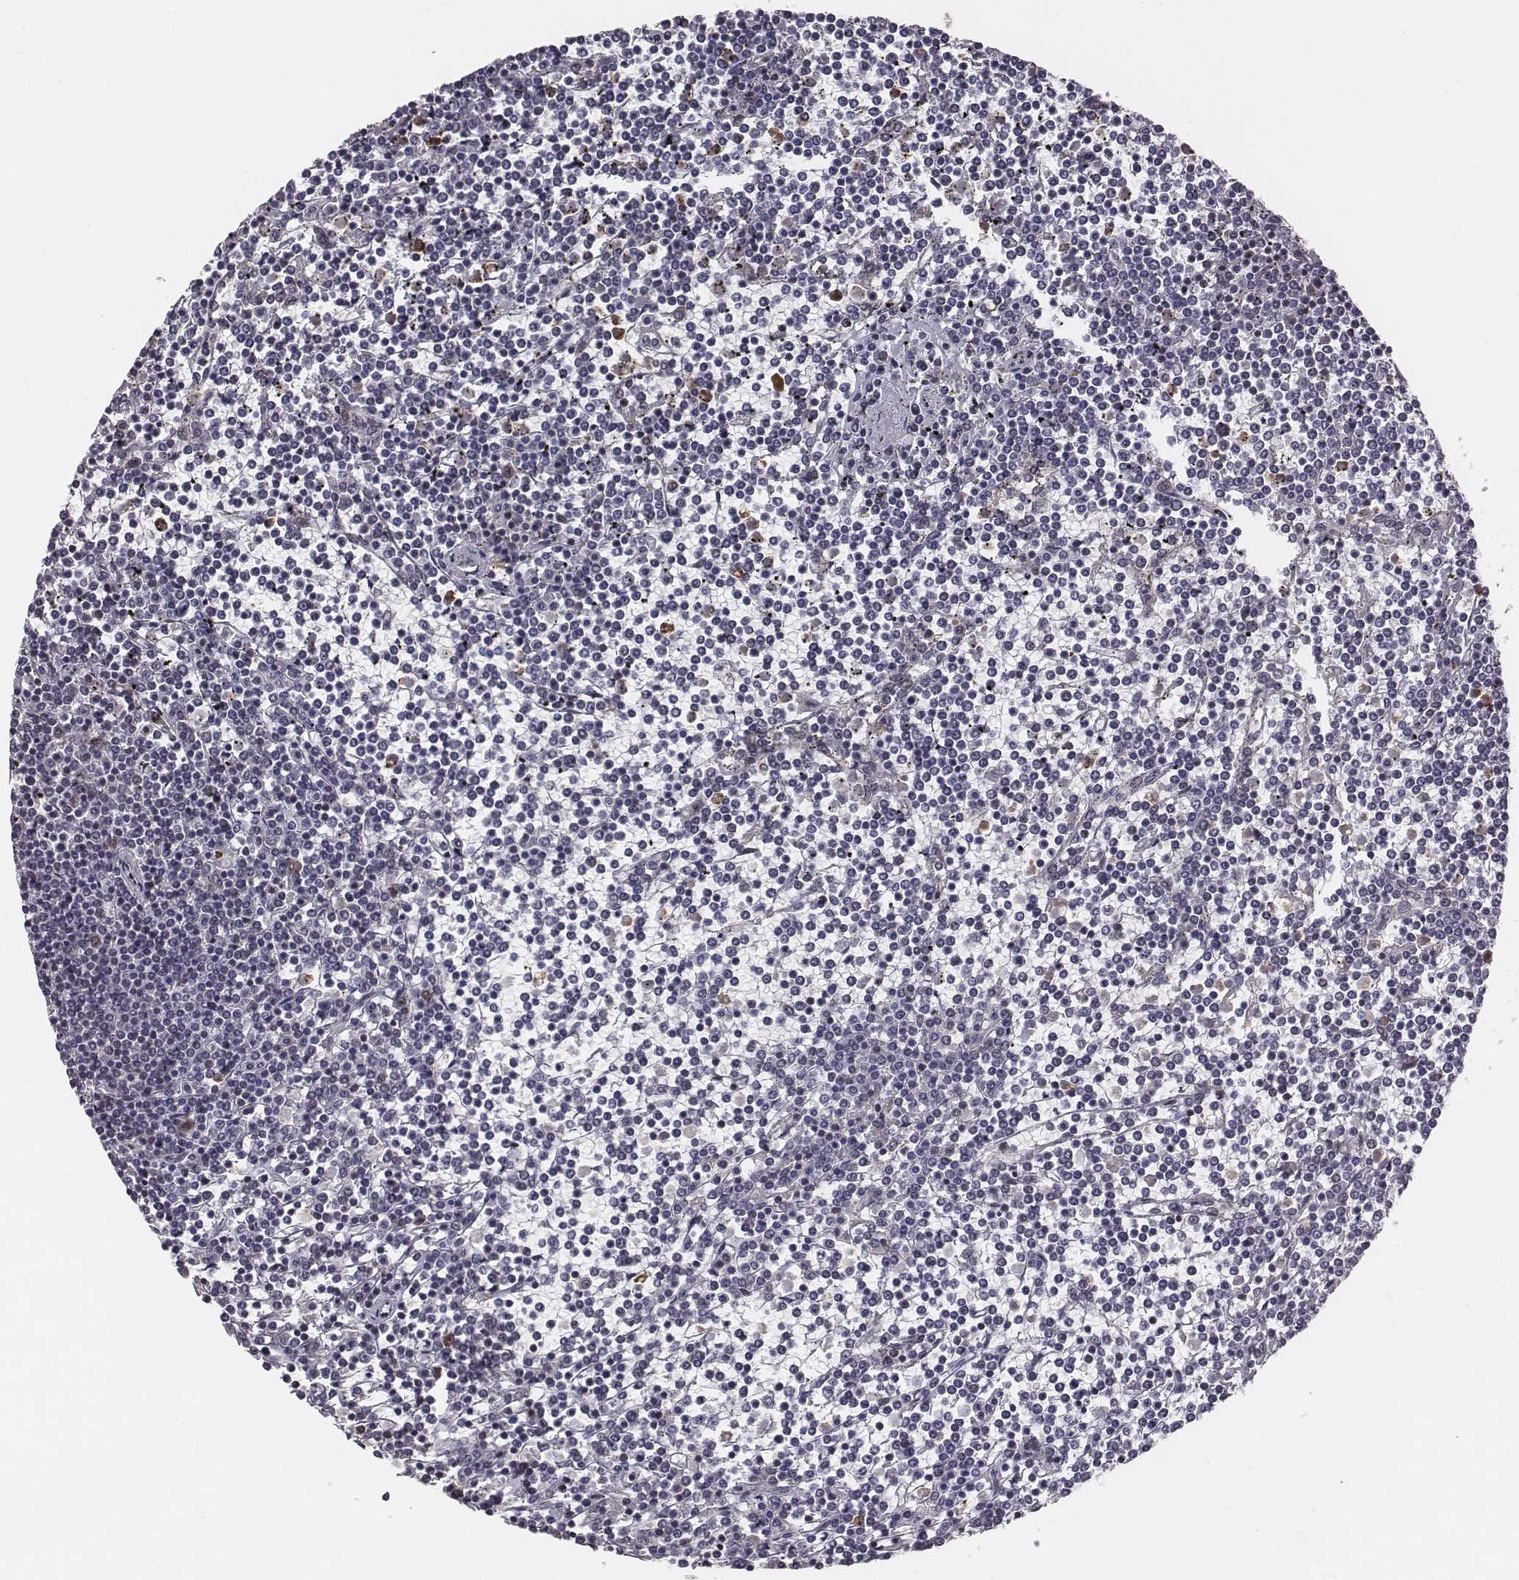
{"staining": {"intensity": "negative", "quantity": "none", "location": "none"}, "tissue": "lymphoma", "cell_type": "Tumor cells", "image_type": "cancer", "snomed": [{"axis": "morphology", "description": "Malignant lymphoma, non-Hodgkin's type, Low grade"}, {"axis": "topography", "description": "Spleen"}], "caption": "Micrograph shows no significant protein staining in tumor cells of lymphoma.", "gene": "SMURF2", "patient": {"sex": "female", "age": 19}}